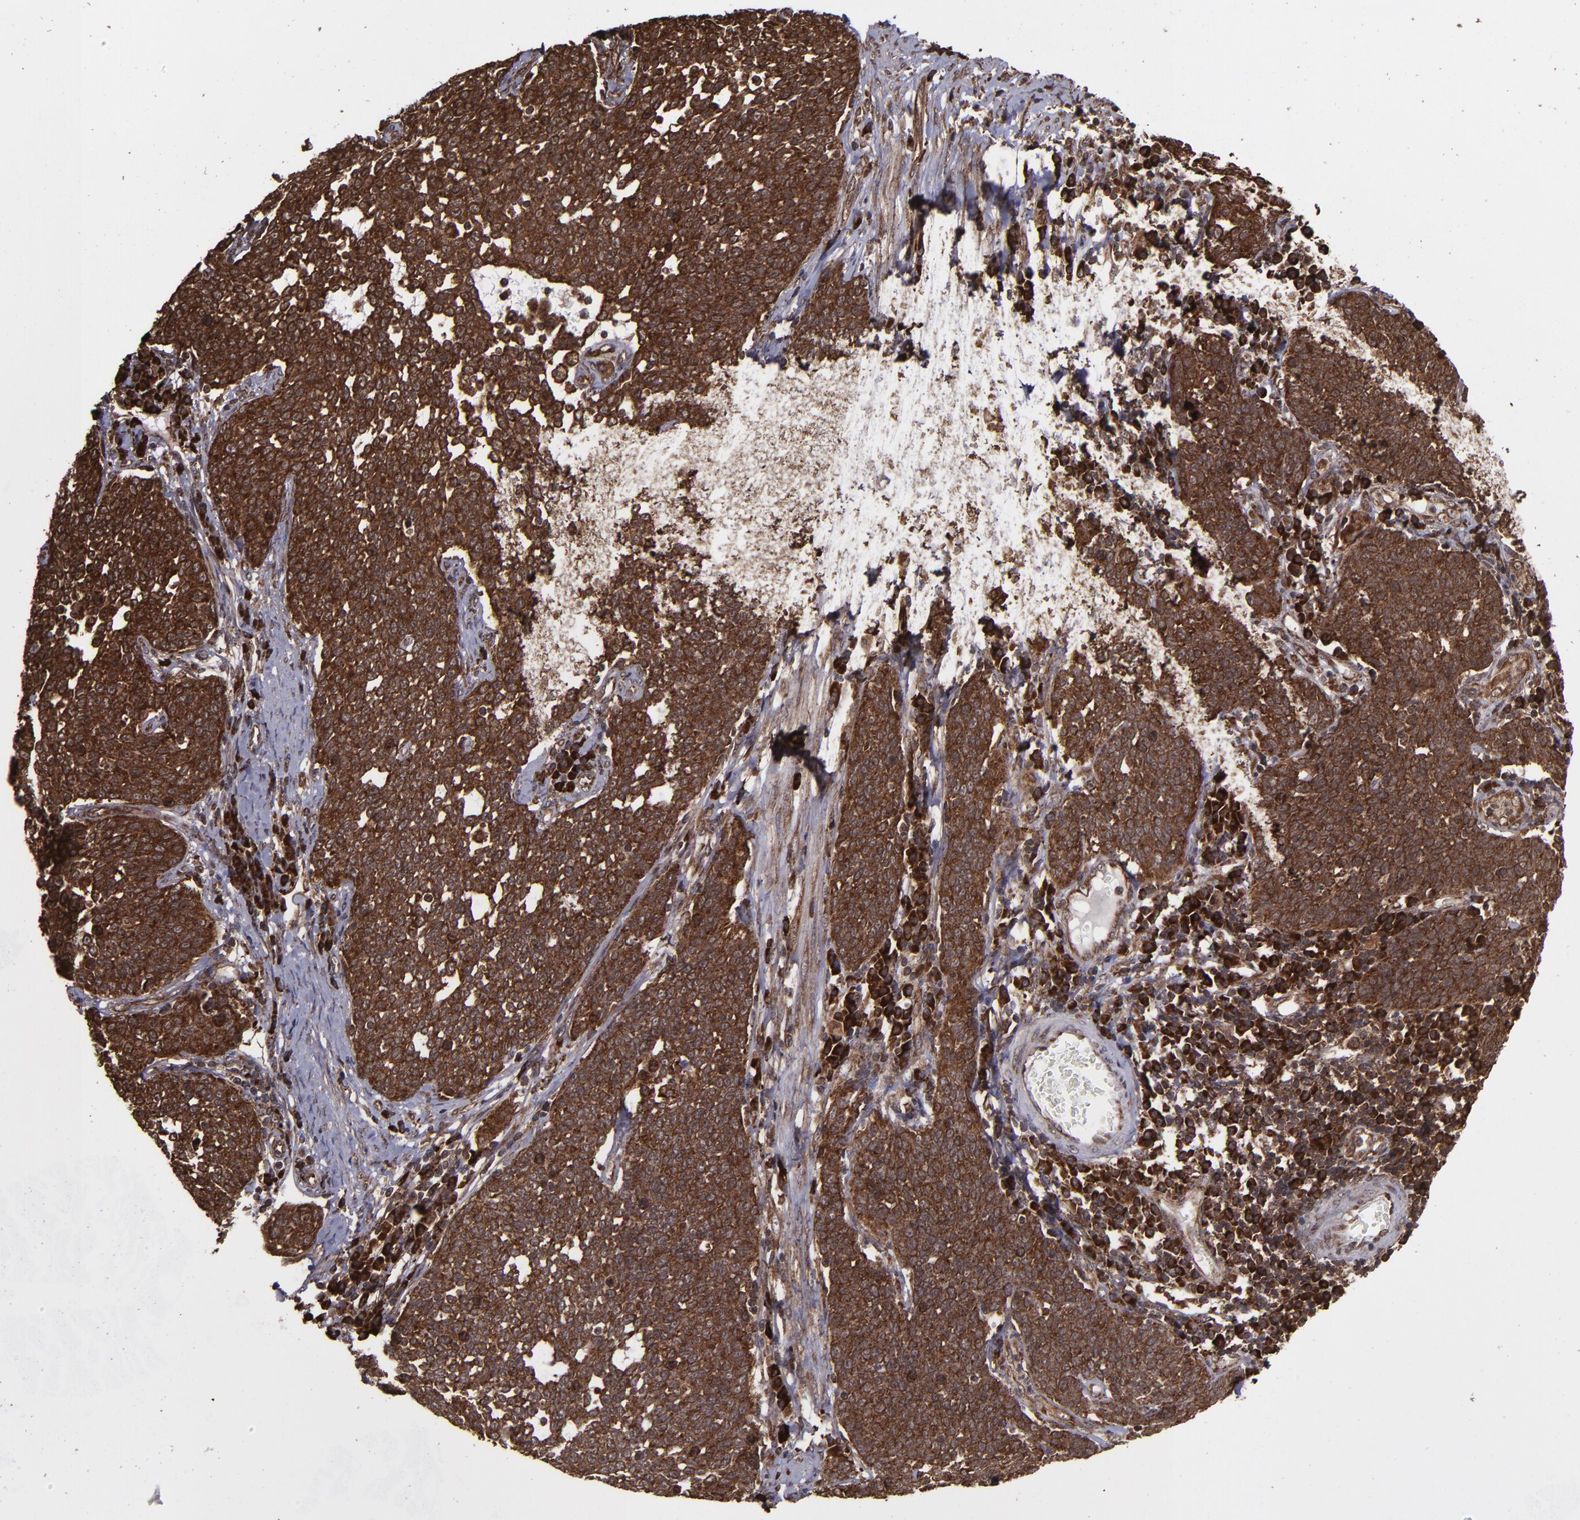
{"staining": {"intensity": "strong", "quantity": ">75%", "location": "cytoplasmic/membranous,nuclear"}, "tissue": "cervical cancer", "cell_type": "Tumor cells", "image_type": "cancer", "snomed": [{"axis": "morphology", "description": "Squamous cell carcinoma, NOS"}, {"axis": "topography", "description": "Cervix"}], "caption": "Immunohistochemical staining of cervical squamous cell carcinoma demonstrates high levels of strong cytoplasmic/membranous and nuclear protein staining in about >75% of tumor cells.", "gene": "EIF4ENIF1", "patient": {"sex": "female", "age": 34}}